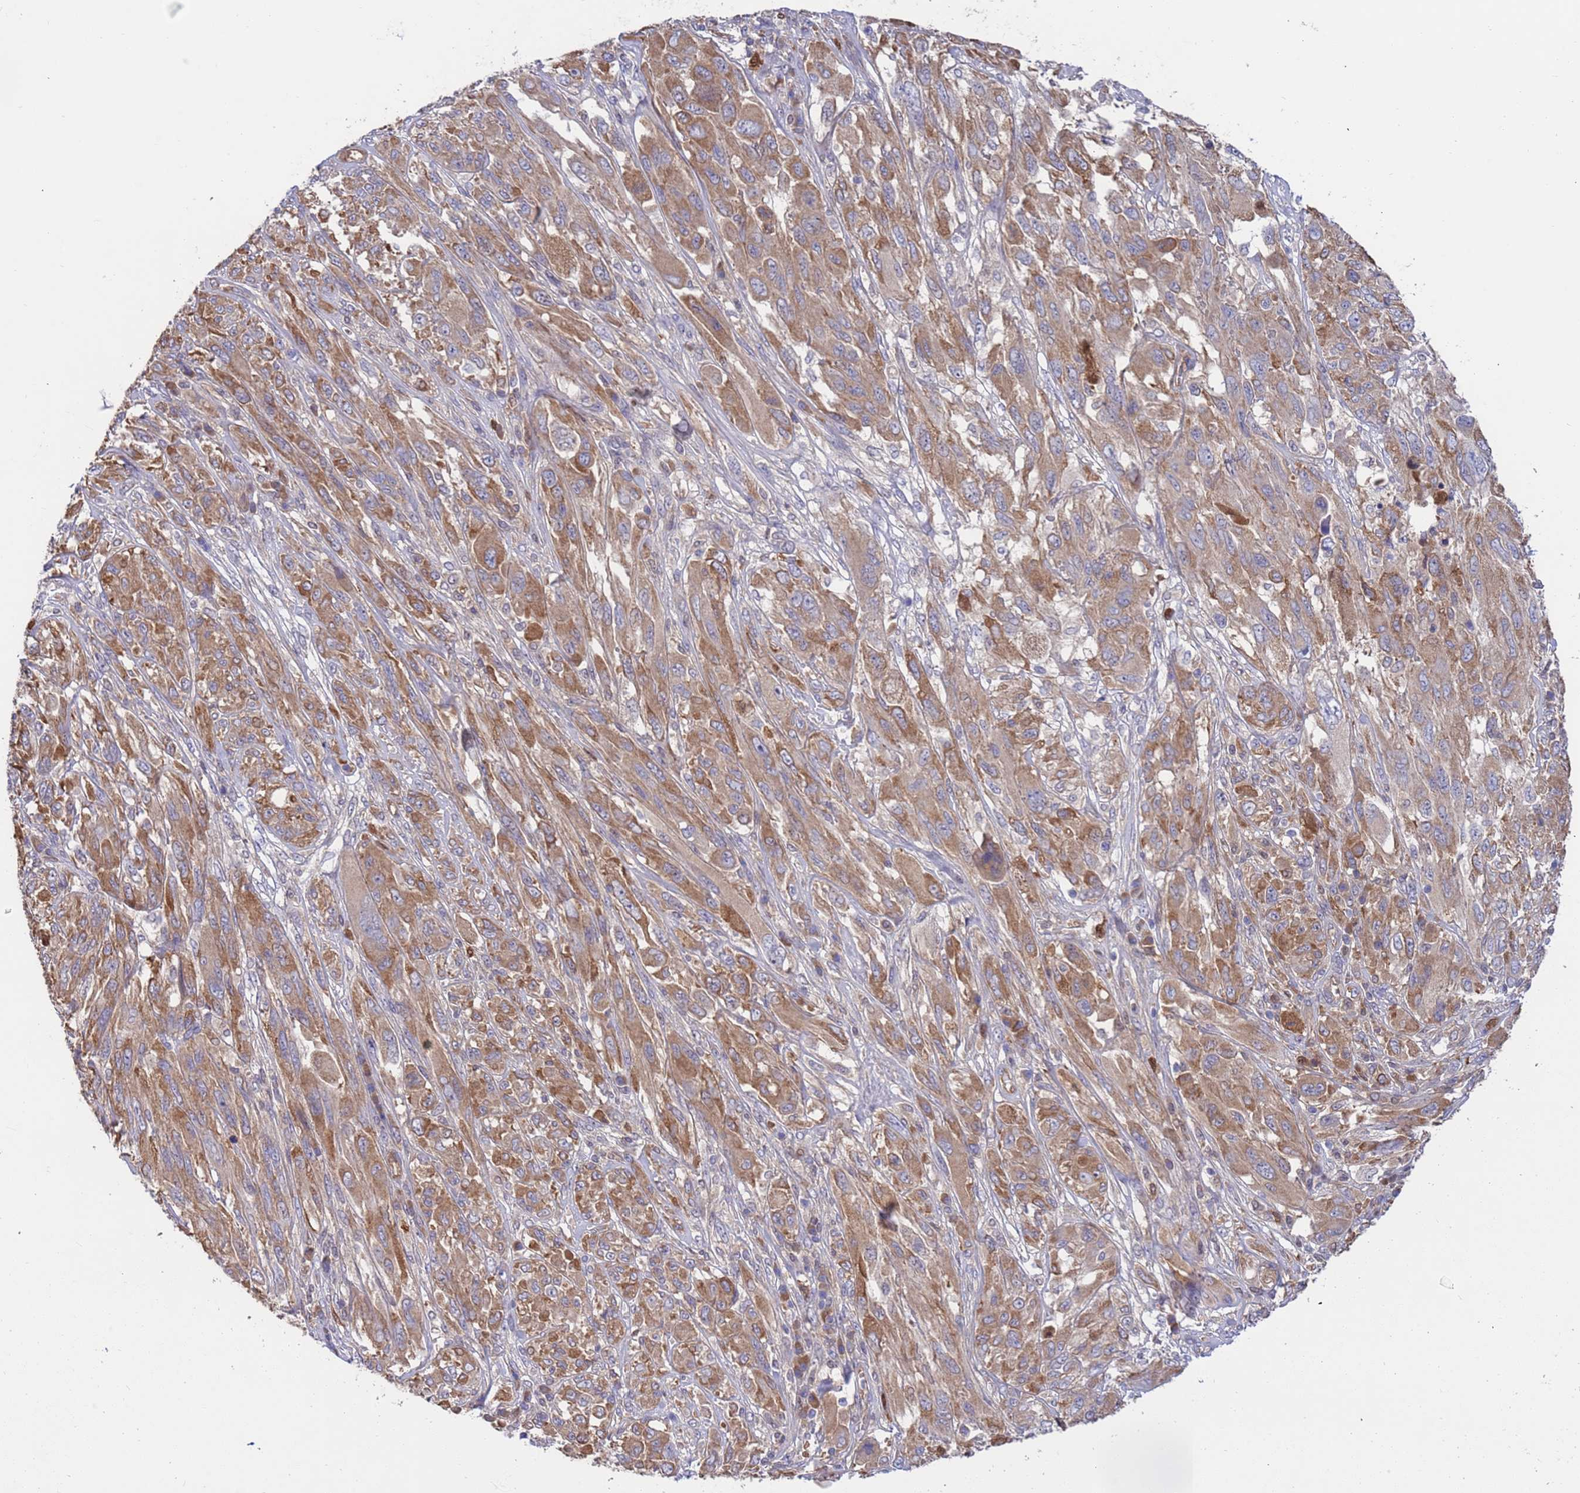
{"staining": {"intensity": "moderate", "quantity": ">75%", "location": "cytoplasmic/membranous"}, "tissue": "melanoma", "cell_type": "Tumor cells", "image_type": "cancer", "snomed": [{"axis": "morphology", "description": "Malignant melanoma, NOS"}, {"axis": "topography", "description": "Skin"}], "caption": "An IHC histopathology image of tumor tissue is shown. Protein staining in brown labels moderate cytoplasmic/membranous positivity in malignant melanoma within tumor cells.", "gene": "FOXRED1", "patient": {"sex": "female", "age": 91}}